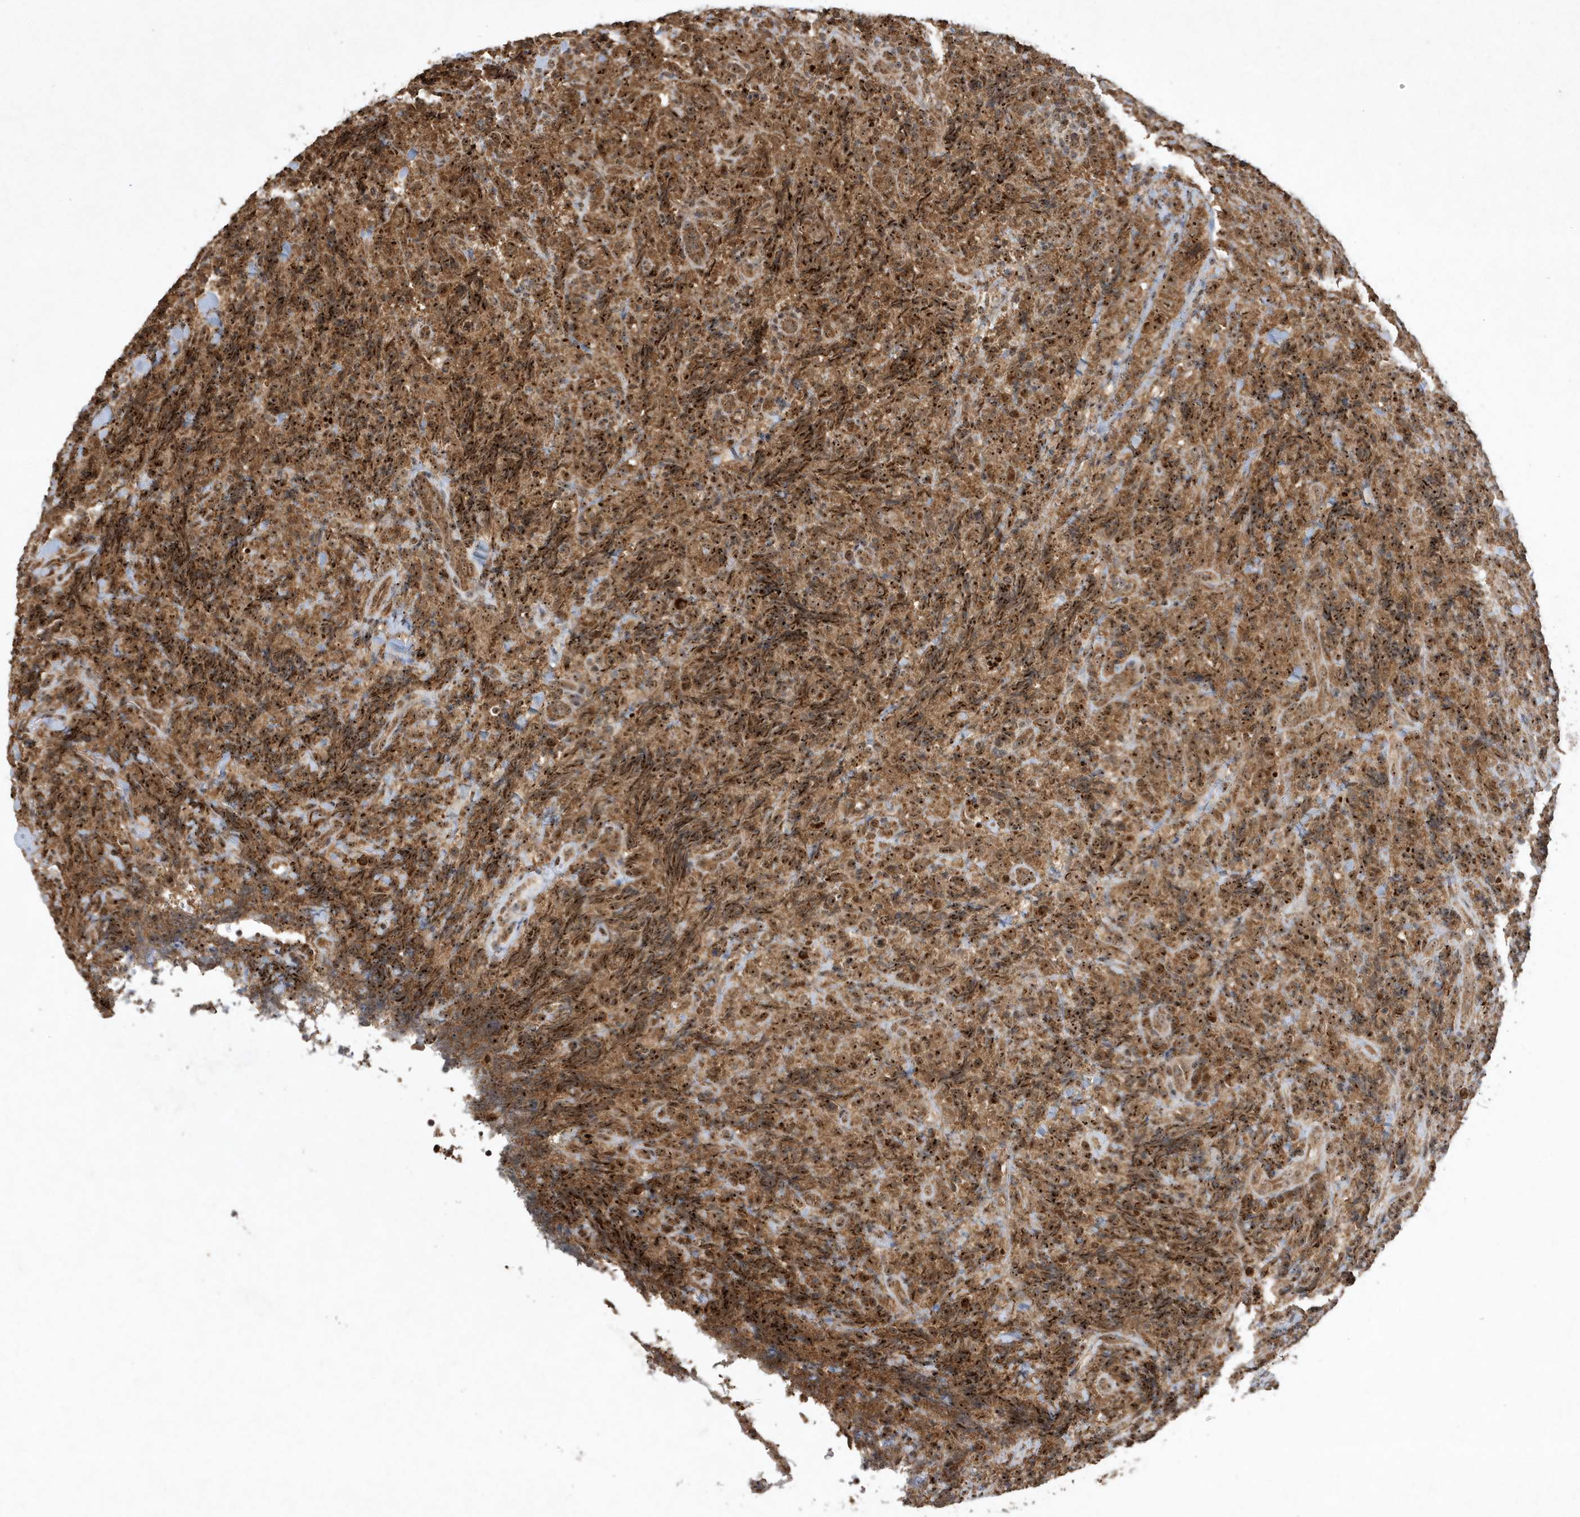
{"staining": {"intensity": "moderate", "quantity": ">75%", "location": "cytoplasmic/membranous,nuclear"}, "tissue": "lymphoma", "cell_type": "Tumor cells", "image_type": "cancer", "snomed": [{"axis": "morphology", "description": "Malignant lymphoma, non-Hodgkin's type, High grade"}, {"axis": "topography", "description": "Tonsil"}], "caption": "Immunohistochemistry (DAB (3,3'-diaminobenzidine)) staining of lymphoma exhibits moderate cytoplasmic/membranous and nuclear protein expression in about >75% of tumor cells.", "gene": "ABCB9", "patient": {"sex": "female", "age": 36}}